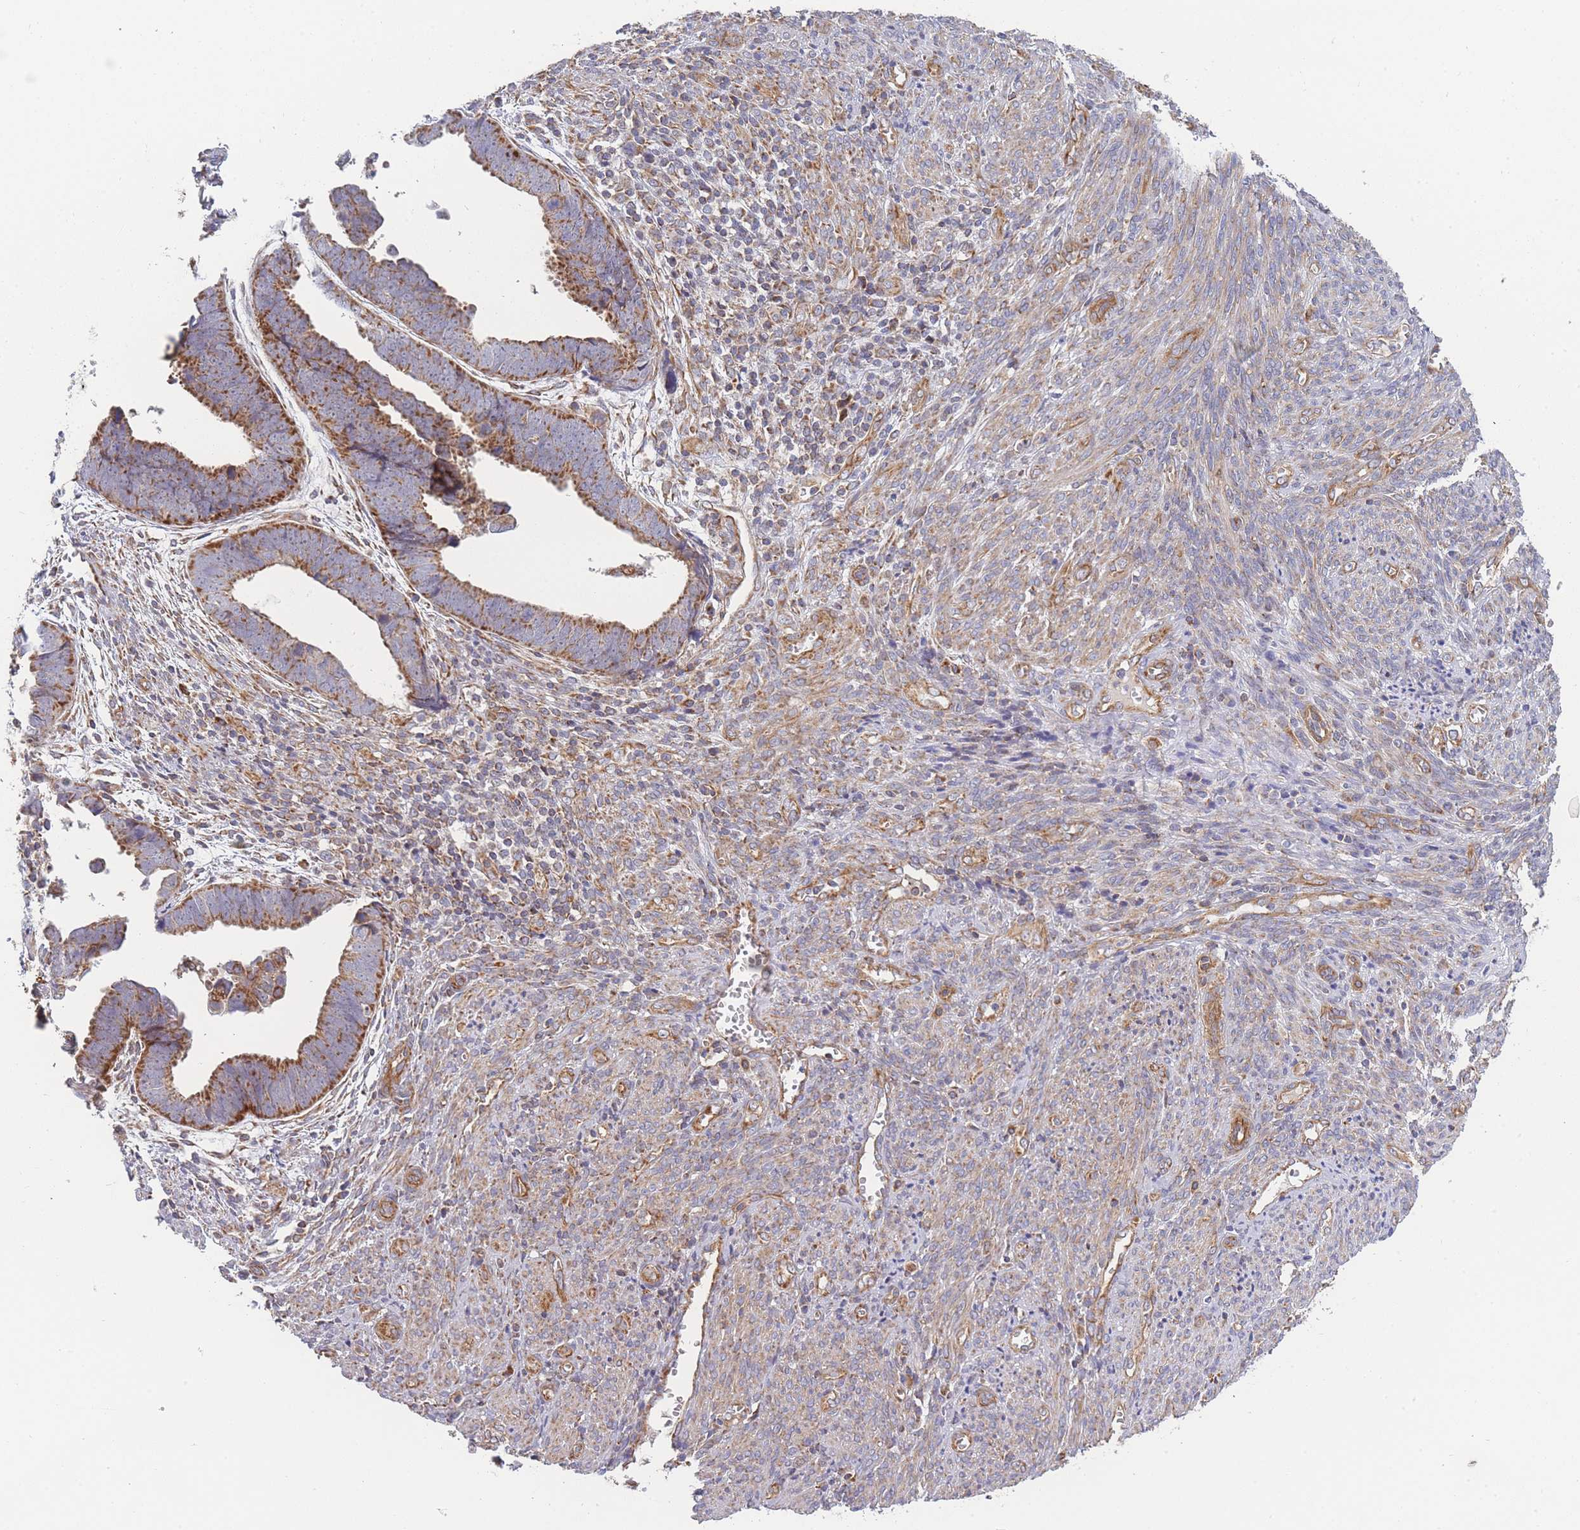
{"staining": {"intensity": "strong", "quantity": ">75%", "location": "cytoplasmic/membranous"}, "tissue": "endometrial cancer", "cell_type": "Tumor cells", "image_type": "cancer", "snomed": [{"axis": "morphology", "description": "Adenocarcinoma, NOS"}, {"axis": "topography", "description": "Endometrium"}], "caption": "Immunohistochemical staining of human adenocarcinoma (endometrial) displays high levels of strong cytoplasmic/membranous protein staining in approximately >75% of tumor cells. The staining is performed using DAB brown chromogen to label protein expression. The nuclei are counter-stained blue using hematoxylin.", "gene": "MTRES1", "patient": {"sex": "female", "age": 75}}